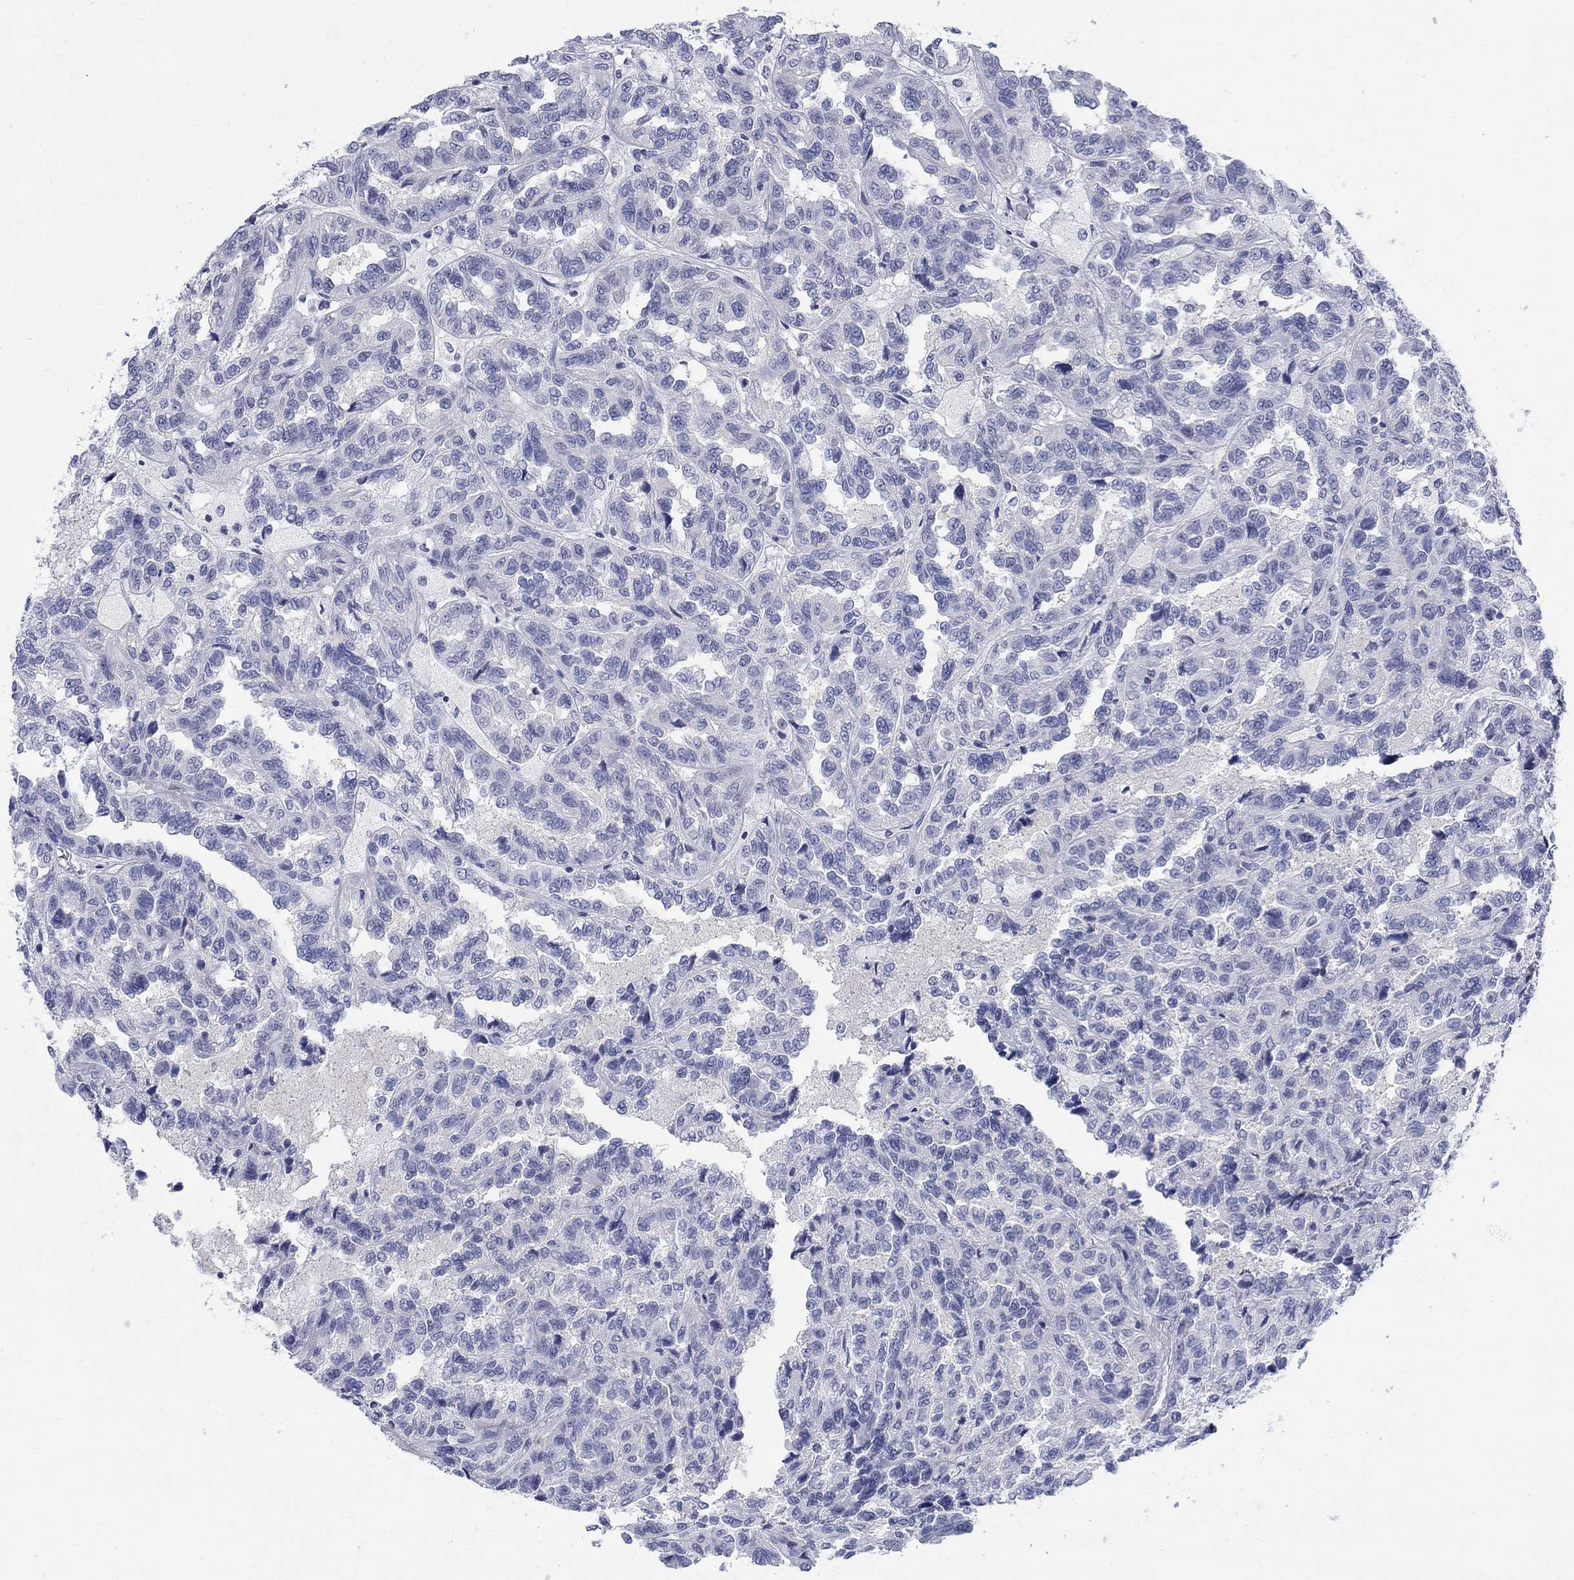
{"staining": {"intensity": "negative", "quantity": "none", "location": "none"}, "tissue": "renal cancer", "cell_type": "Tumor cells", "image_type": "cancer", "snomed": [{"axis": "morphology", "description": "Adenocarcinoma, NOS"}, {"axis": "topography", "description": "Kidney"}], "caption": "Tumor cells are negative for protein expression in human adenocarcinoma (renal). The staining was performed using DAB (3,3'-diaminobenzidine) to visualize the protein expression in brown, while the nuclei were stained in blue with hematoxylin (Magnification: 20x).", "gene": "IGF2BP3", "patient": {"sex": "male", "age": 79}}